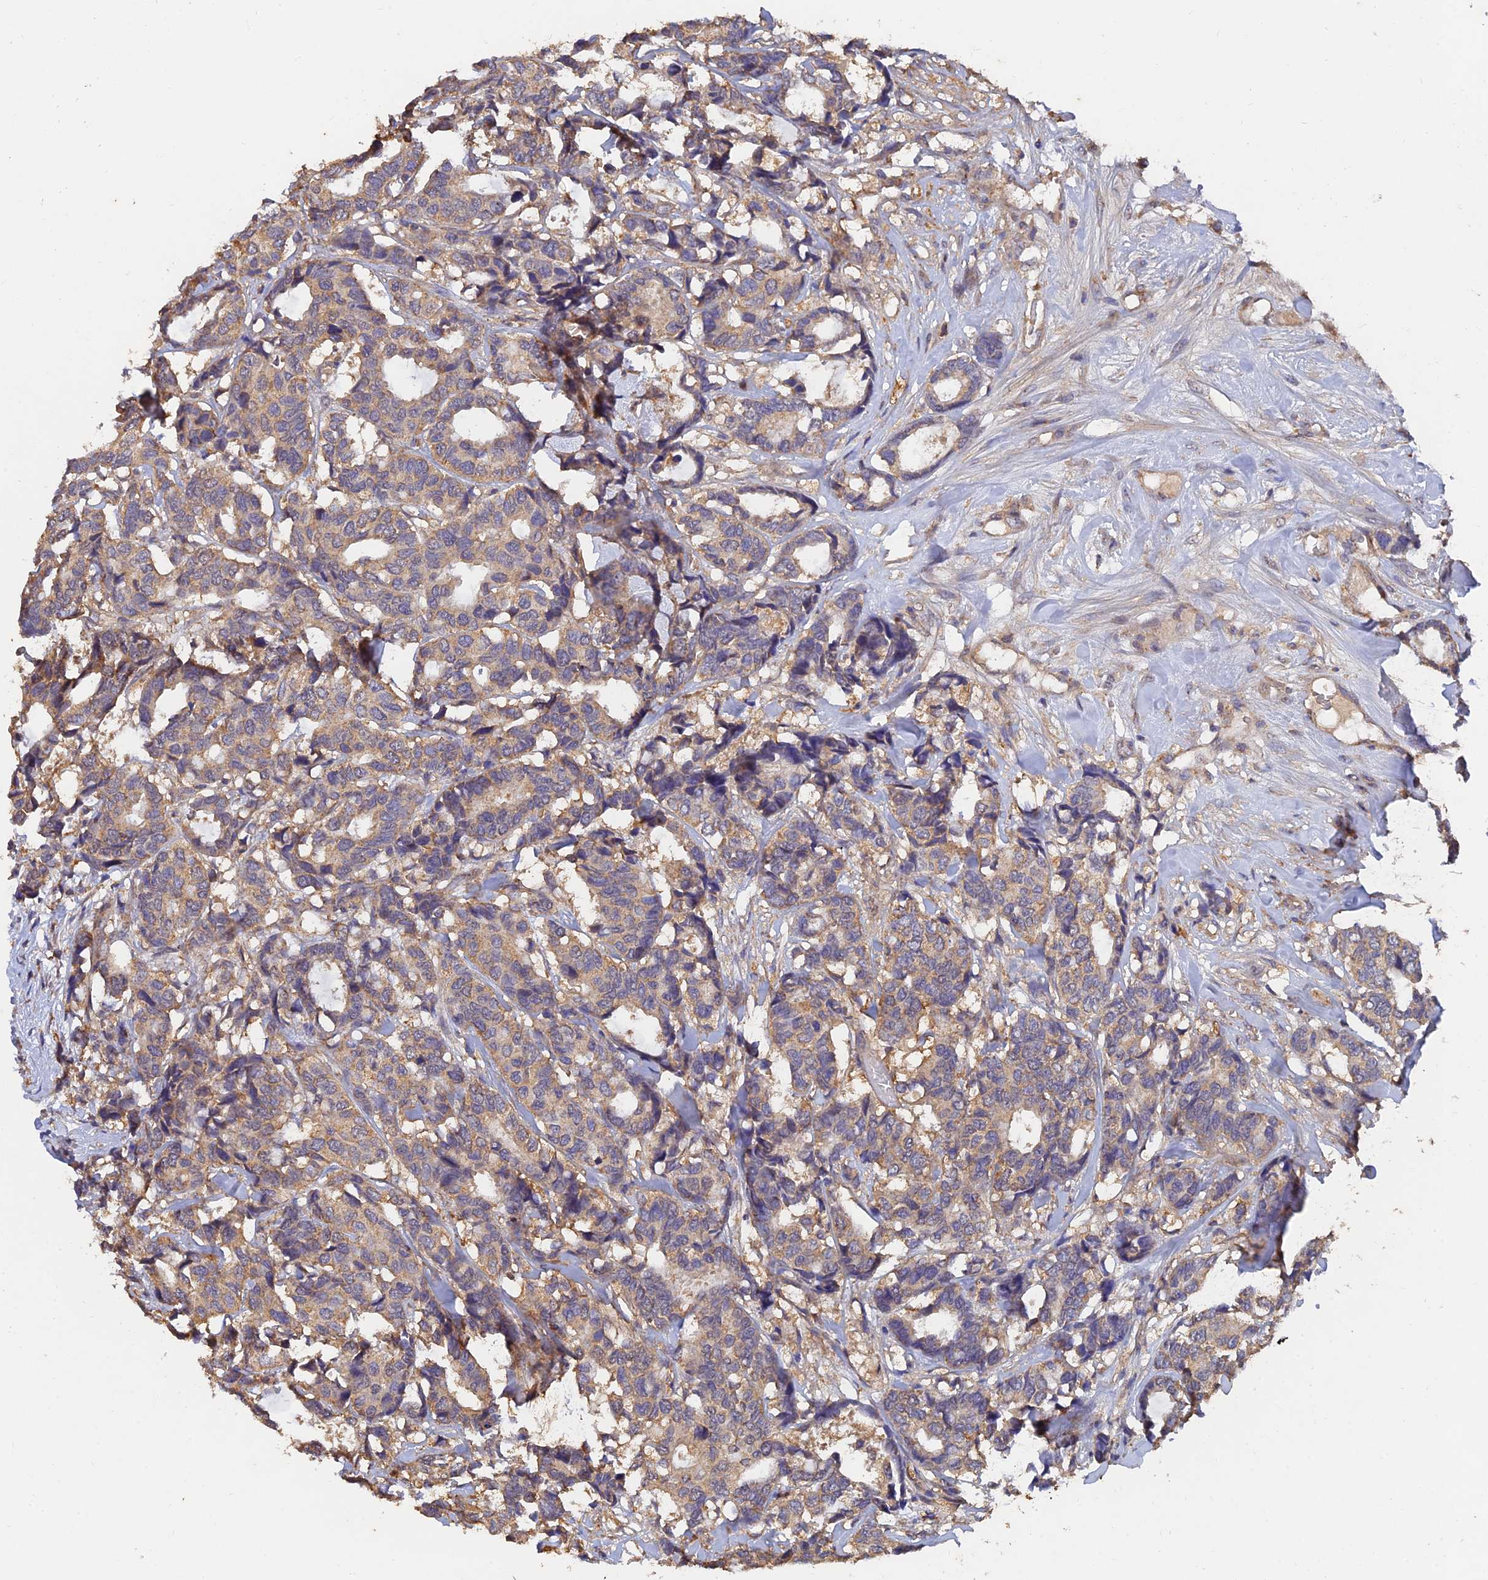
{"staining": {"intensity": "weak", "quantity": ">75%", "location": "cytoplasmic/membranous"}, "tissue": "breast cancer", "cell_type": "Tumor cells", "image_type": "cancer", "snomed": [{"axis": "morphology", "description": "Duct carcinoma"}, {"axis": "topography", "description": "Breast"}], "caption": "Immunohistochemical staining of breast cancer reveals weak cytoplasmic/membranous protein staining in about >75% of tumor cells. Nuclei are stained in blue.", "gene": "SLC38A11", "patient": {"sex": "female", "age": 87}}